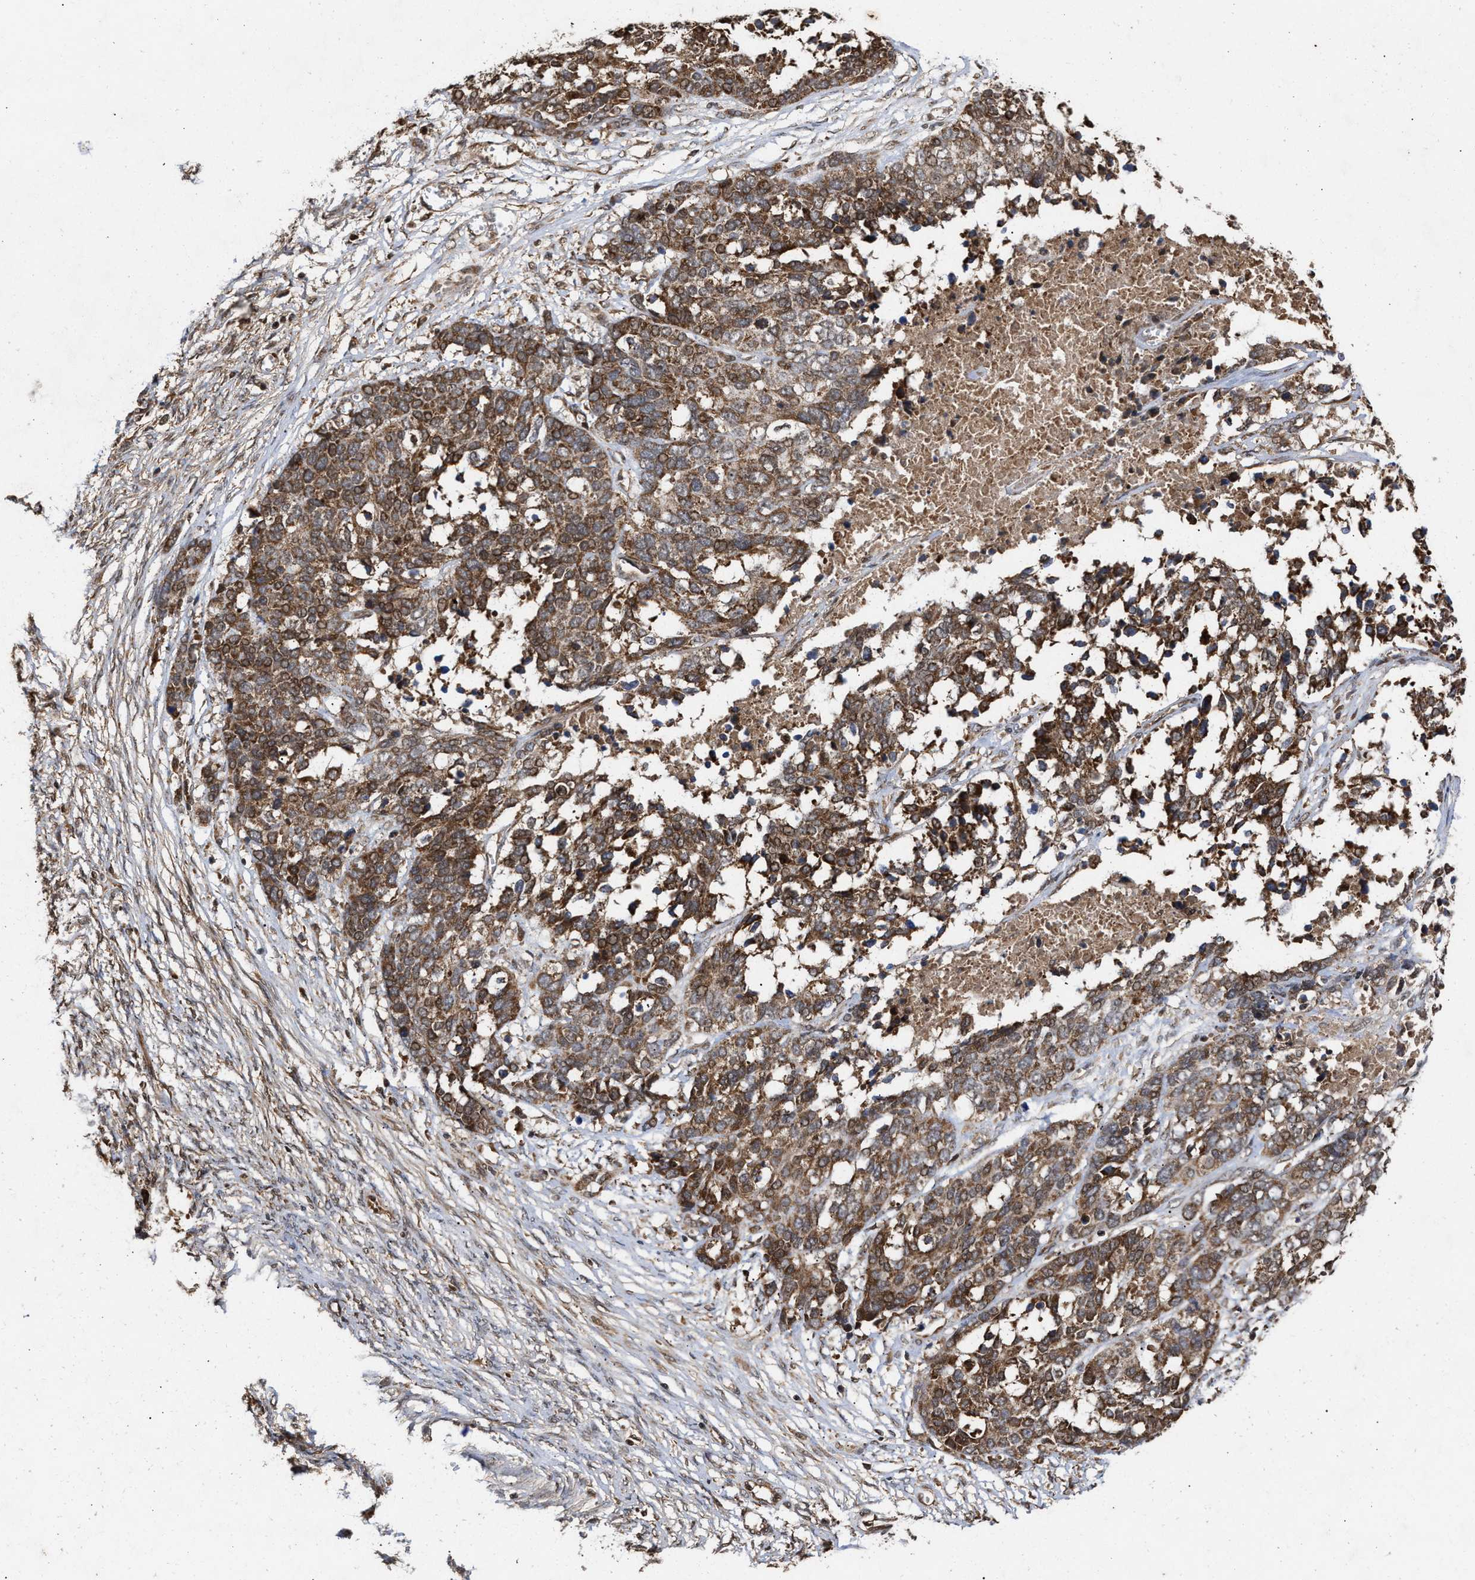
{"staining": {"intensity": "moderate", "quantity": ">75%", "location": "cytoplasmic/membranous"}, "tissue": "ovarian cancer", "cell_type": "Tumor cells", "image_type": "cancer", "snomed": [{"axis": "morphology", "description": "Cystadenocarcinoma, serous, NOS"}, {"axis": "topography", "description": "Ovary"}], "caption": "Immunohistochemical staining of serous cystadenocarcinoma (ovarian) reveals medium levels of moderate cytoplasmic/membranous positivity in about >75% of tumor cells.", "gene": "CFLAR", "patient": {"sex": "female", "age": 44}}